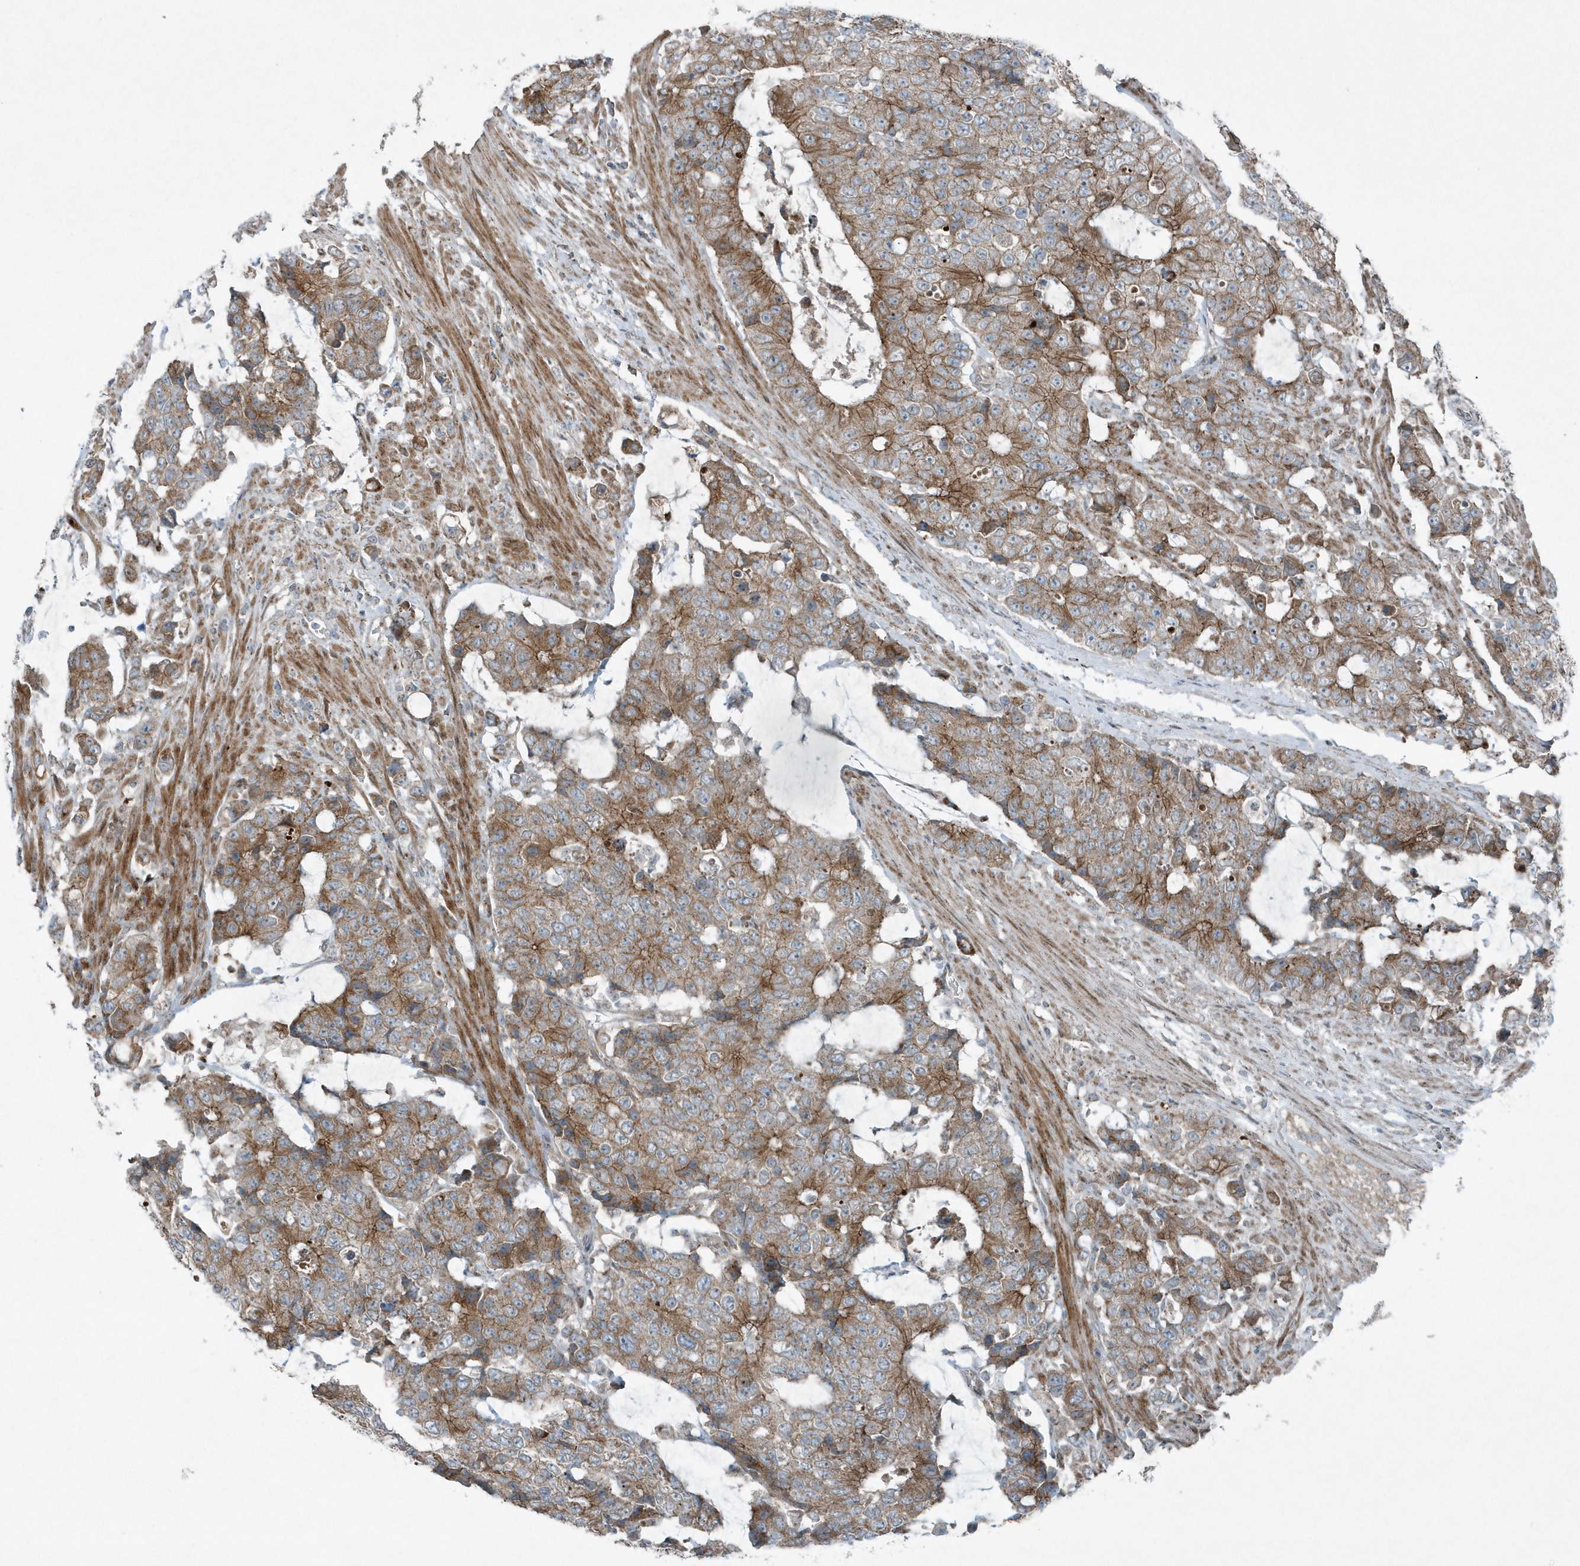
{"staining": {"intensity": "moderate", "quantity": ">75%", "location": "cytoplasmic/membranous"}, "tissue": "colorectal cancer", "cell_type": "Tumor cells", "image_type": "cancer", "snomed": [{"axis": "morphology", "description": "Adenocarcinoma, NOS"}, {"axis": "topography", "description": "Colon"}], "caption": "A brown stain labels moderate cytoplasmic/membranous expression of a protein in colorectal cancer tumor cells.", "gene": "GCC2", "patient": {"sex": "female", "age": 86}}